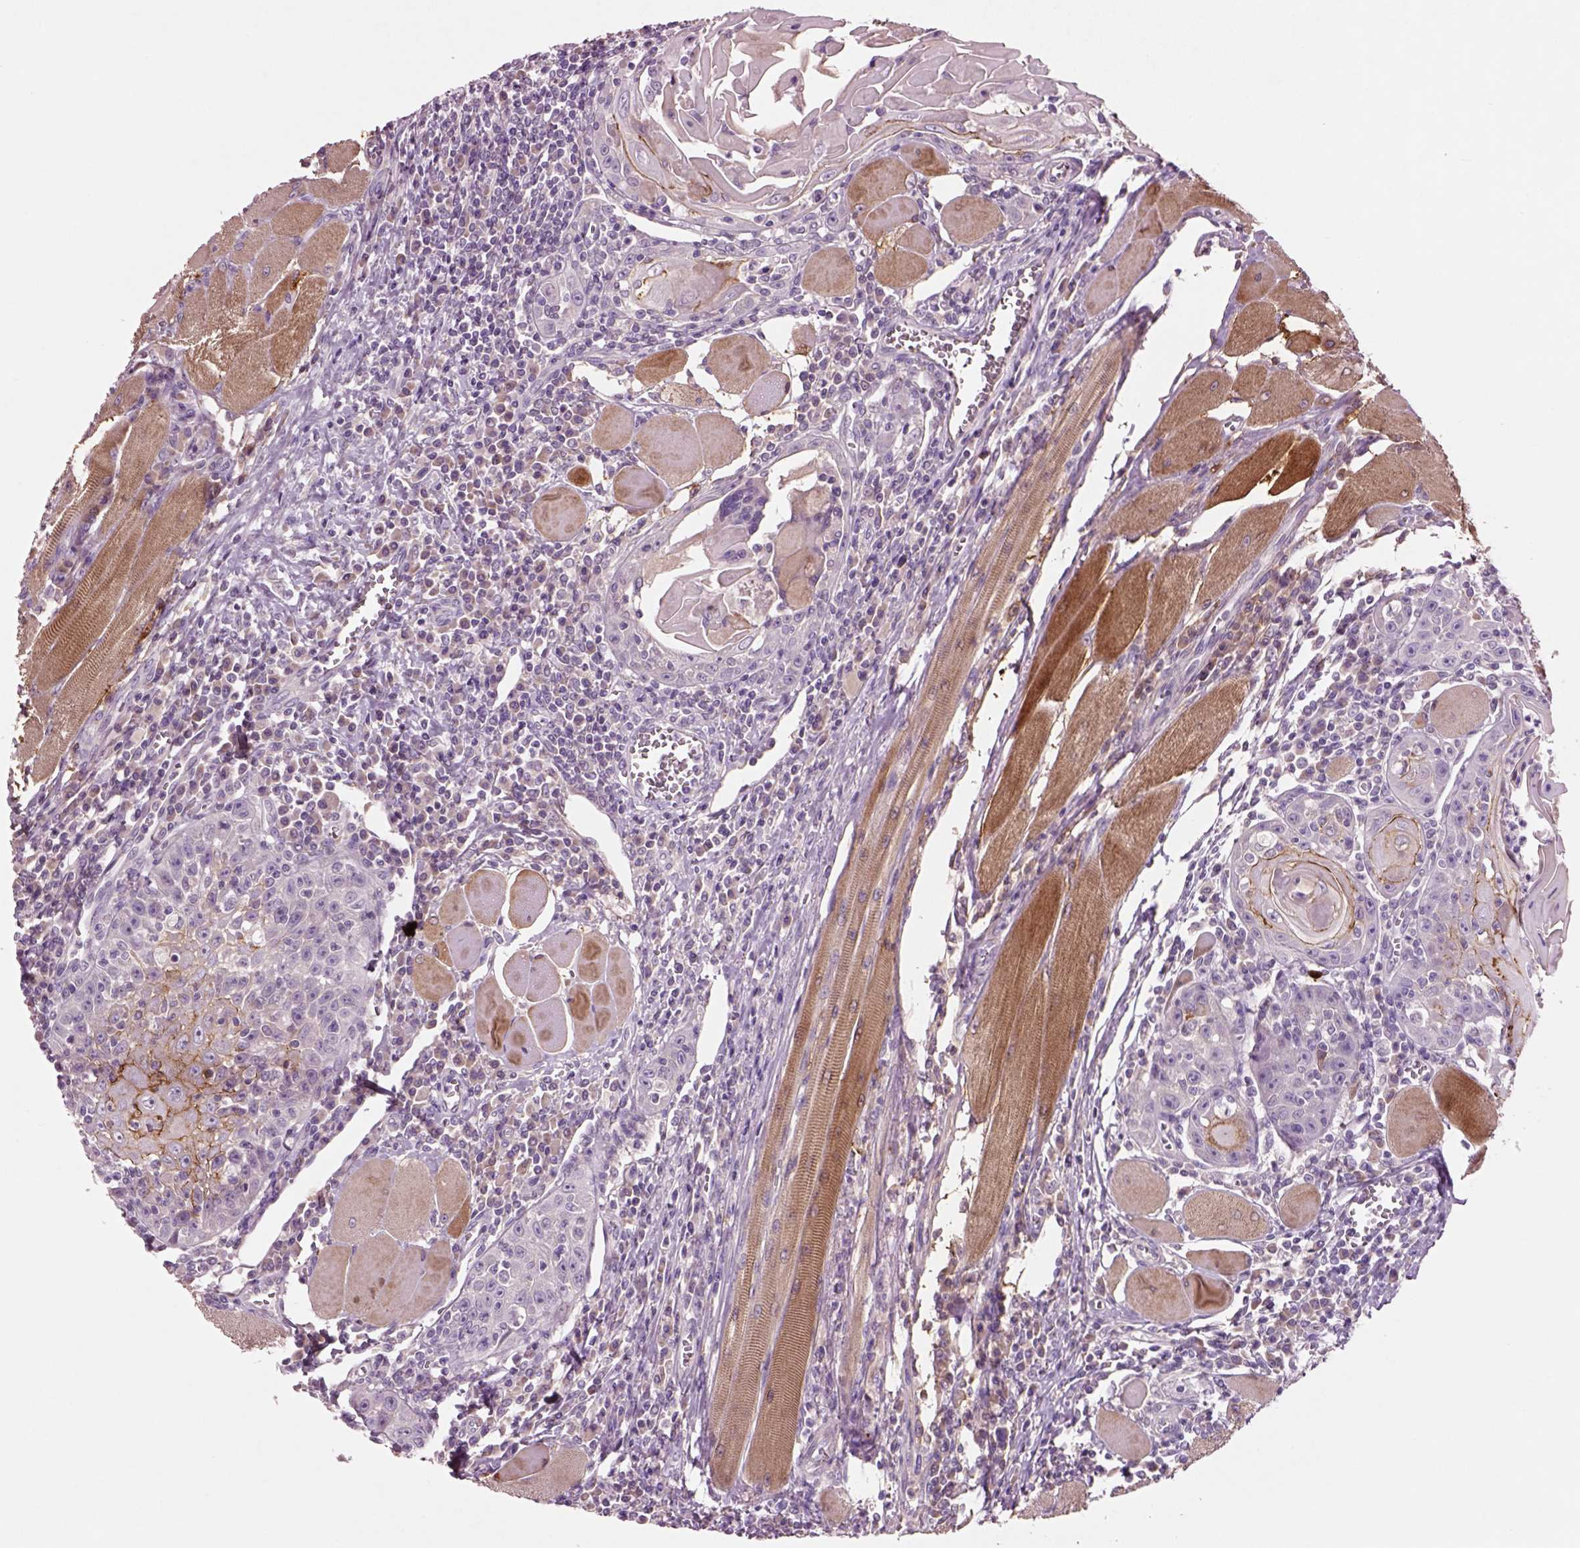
{"staining": {"intensity": "moderate", "quantity": "25%-75%", "location": "cytoplasmic/membranous"}, "tissue": "head and neck cancer", "cell_type": "Tumor cells", "image_type": "cancer", "snomed": [{"axis": "morphology", "description": "Normal tissue, NOS"}, {"axis": "morphology", "description": "Squamous cell carcinoma, NOS"}, {"axis": "topography", "description": "Oral tissue"}, {"axis": "topography", "description": "Head-Neck"}], "caption": "Immunohistochemical staining of head and neck squamous cell carcinoma exhibits medium levels of moderate cytoplasmic/membranous staining in approximately 25%-75% of tumor cells.", "gene": "PLPP7", "patient": {"sex": "male", "age": 52}}